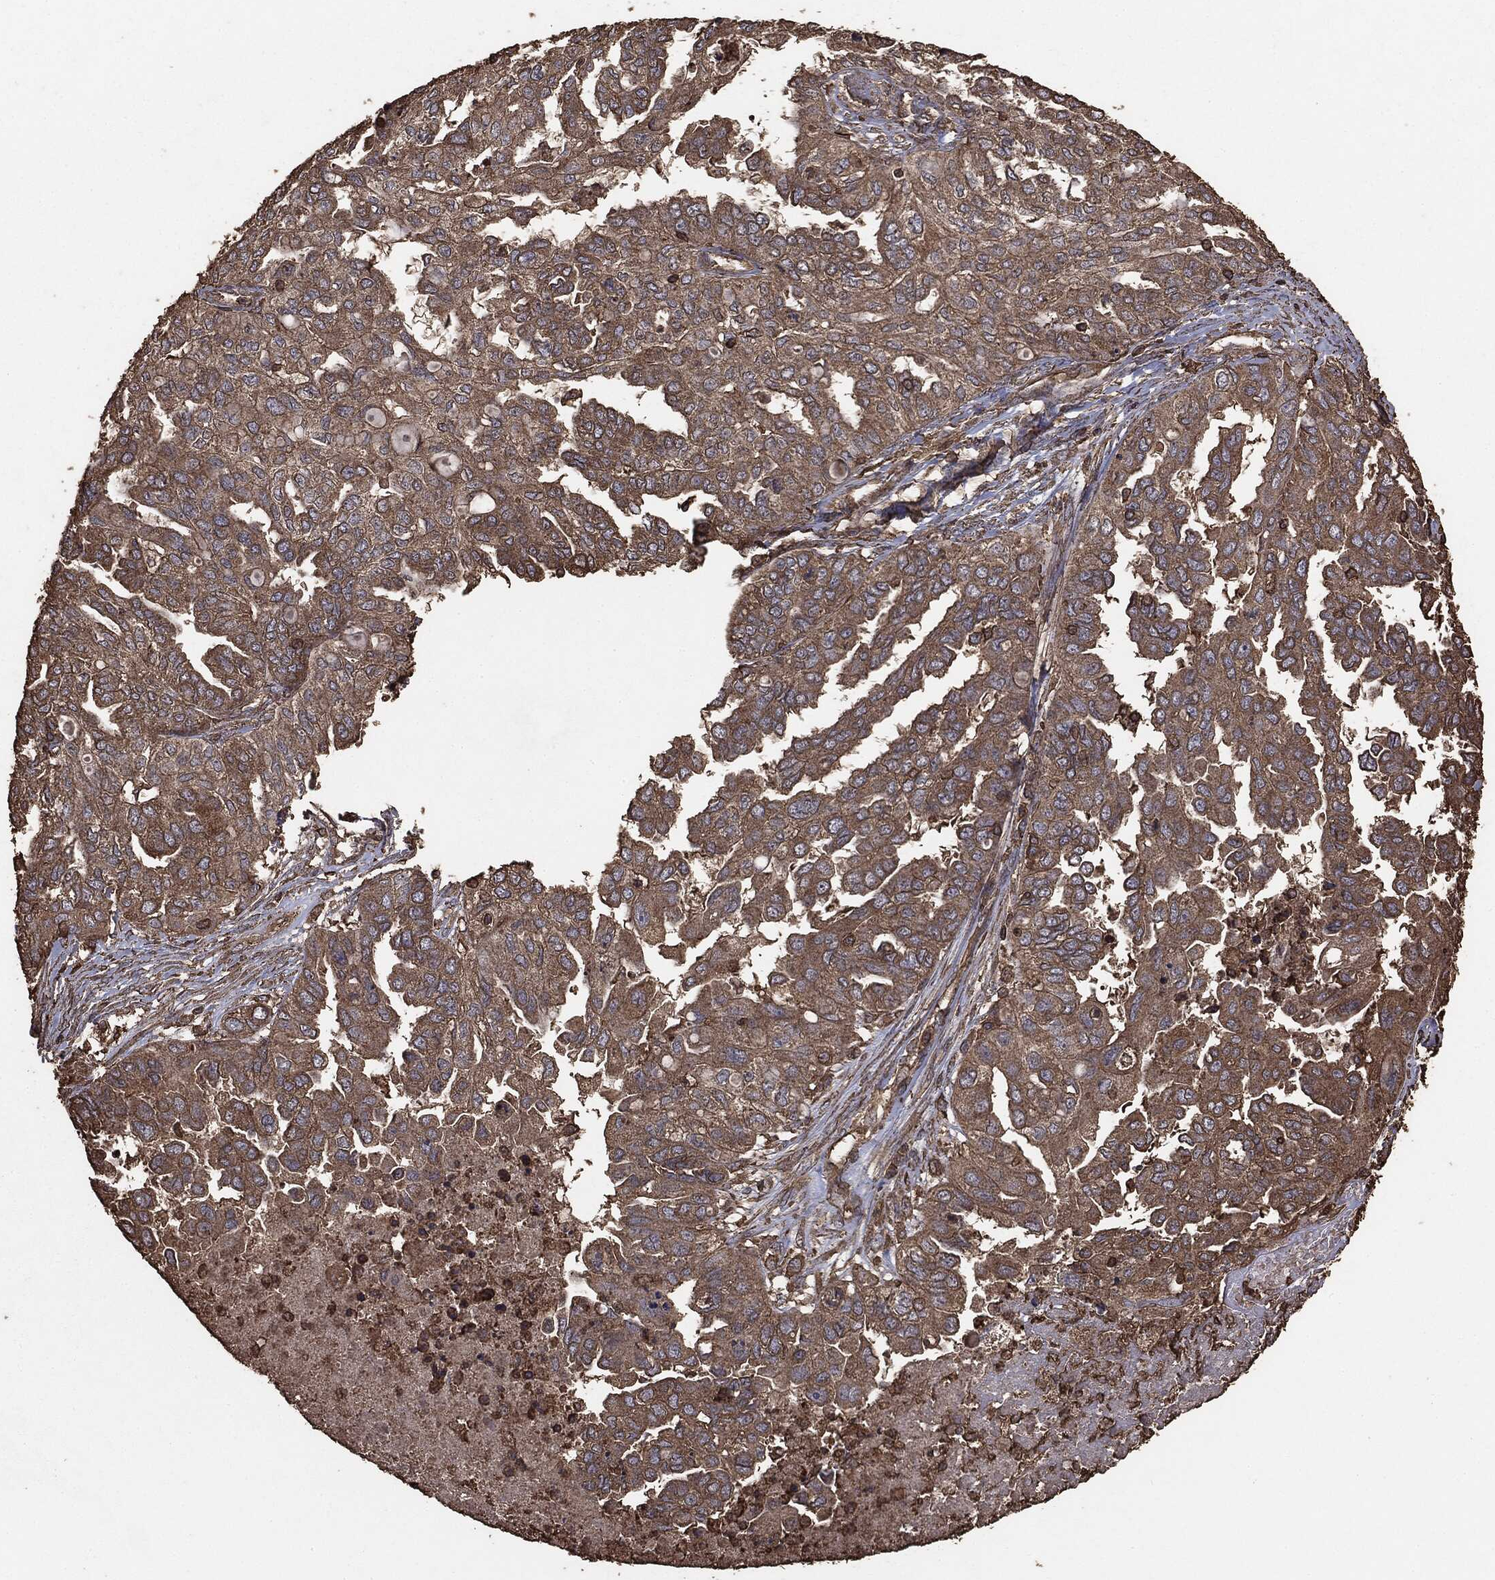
{"staining": {"intensity": "moderate", "quantity": ">75%", "location": "cytoplasmic/membranous"}, "tissue": "ovarian cancer", "cell_type": "Tumor cells", "image_type": "cancer", "snomed": [{"axis": "morphology", "description": "Cystadenocarcinoma, serous, NOS"}, {"axis": "topography", "description": "Ovary"}], "caption": "DAB (3,3'-diaminobenzidine) immunohistochemical staining of serous cystadenocarcinoma (ovarian) displays moderate cytoplasmic/membranous protein expression in approximately >75% of tumor cells. Using DAB (3,3'-diaminobenzidine) (brown) and hematoxylin (blue) stains, captured at high magnification using brightfield microscopy.", "gene": "MTOR", "patient": {"sex": "female", "age": 53}}